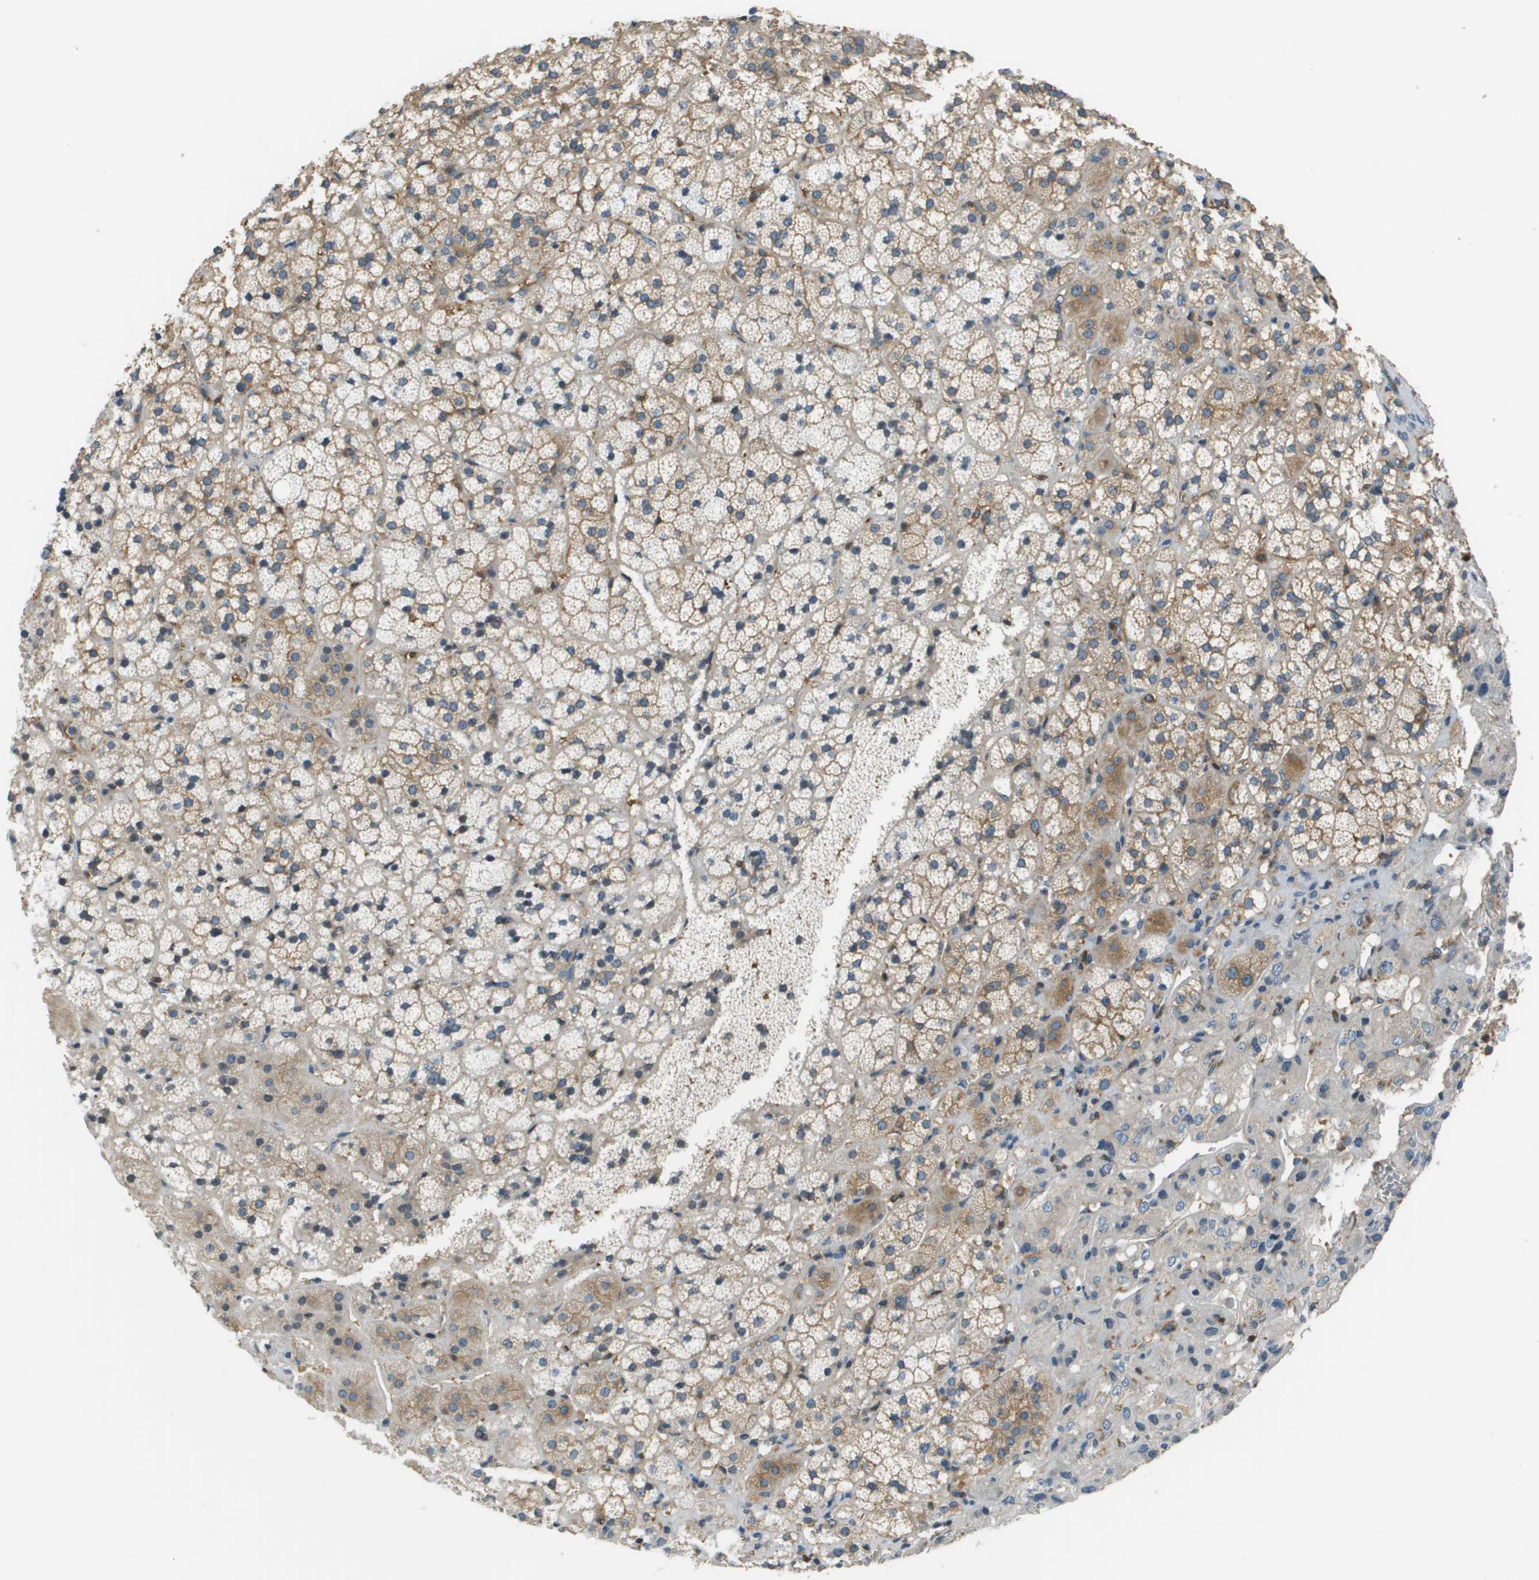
{"staining": {"intensity": "moderate", "quantity": ">75%", "location": "cytoplasmic/membranous"}, "tissue": "adrenal gland", "cell_type": "Glandular cells", "image_type": "normal", "snomed": [{"axis": "morphology", "description": "Normal tissue, NOS"}, {"axis": "topography", "description": "Adrenal gland"}], "caption": "Brown immunohistochemical staining in unremarkable human adrenal gland reveals moderate cytoplasmic/membranous staining in approximately >75% of glandular cells.", "gene": "CORO1B", "patient": {"sex": "female", "age": 44}}